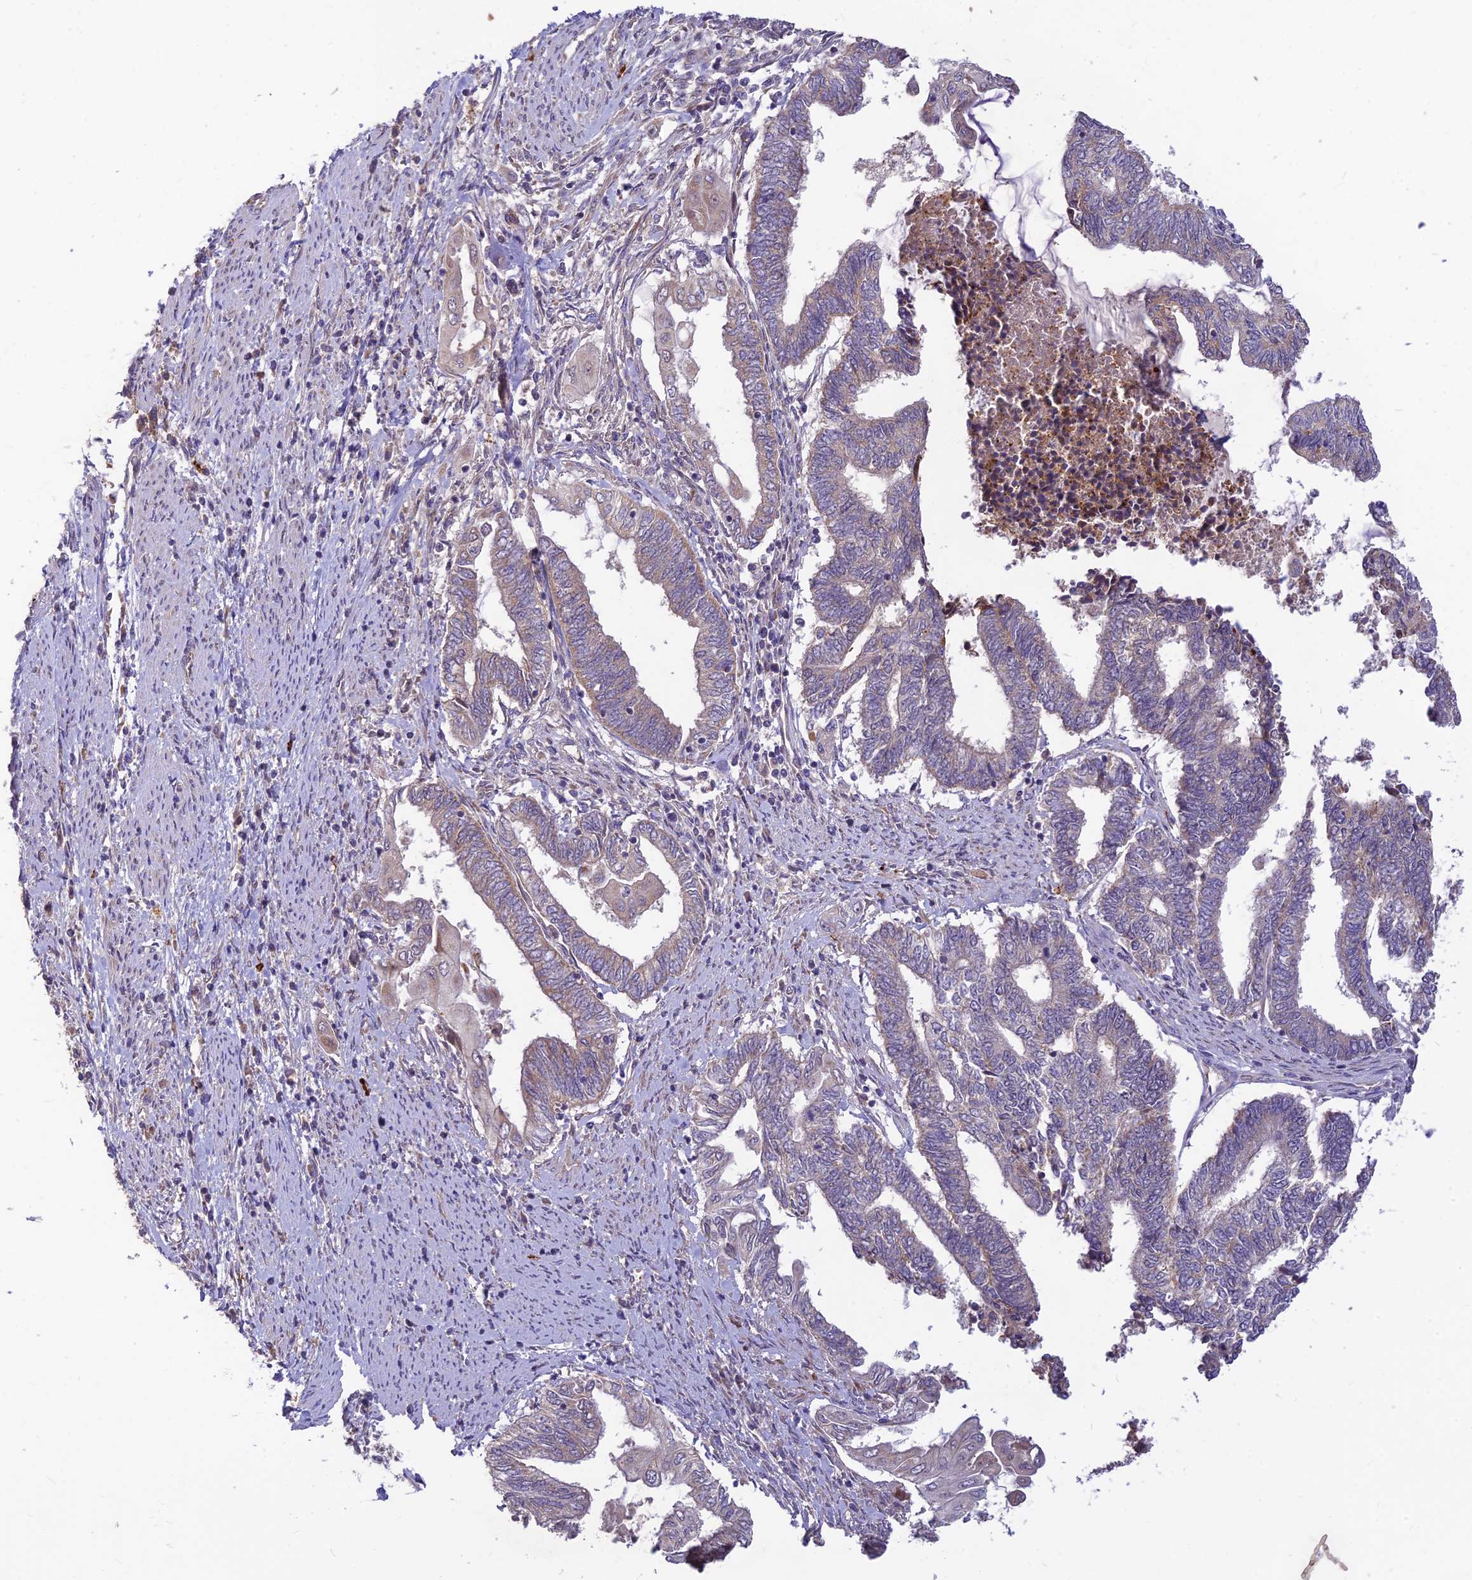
{"staining": {"intensity": "negative", "quantity": "none", "location": "none"}, "tissue": "endometrial cancer", "cell_type": "Tumor cells", "image_type": "cancer", "snomed": [{"axis": "morphology", "description": "Adenocarcinoma, NOS"}, {"axis": "topography", "description": "Uterus"}, {"axis": "topography", "description": "Endometrium"}], "caption": "Immunohistochemistry of endometrial cancer exhibits no staining in tumor cells.", "gene": "ASPDH", "patient": {"sex": "female", "age": 70}}